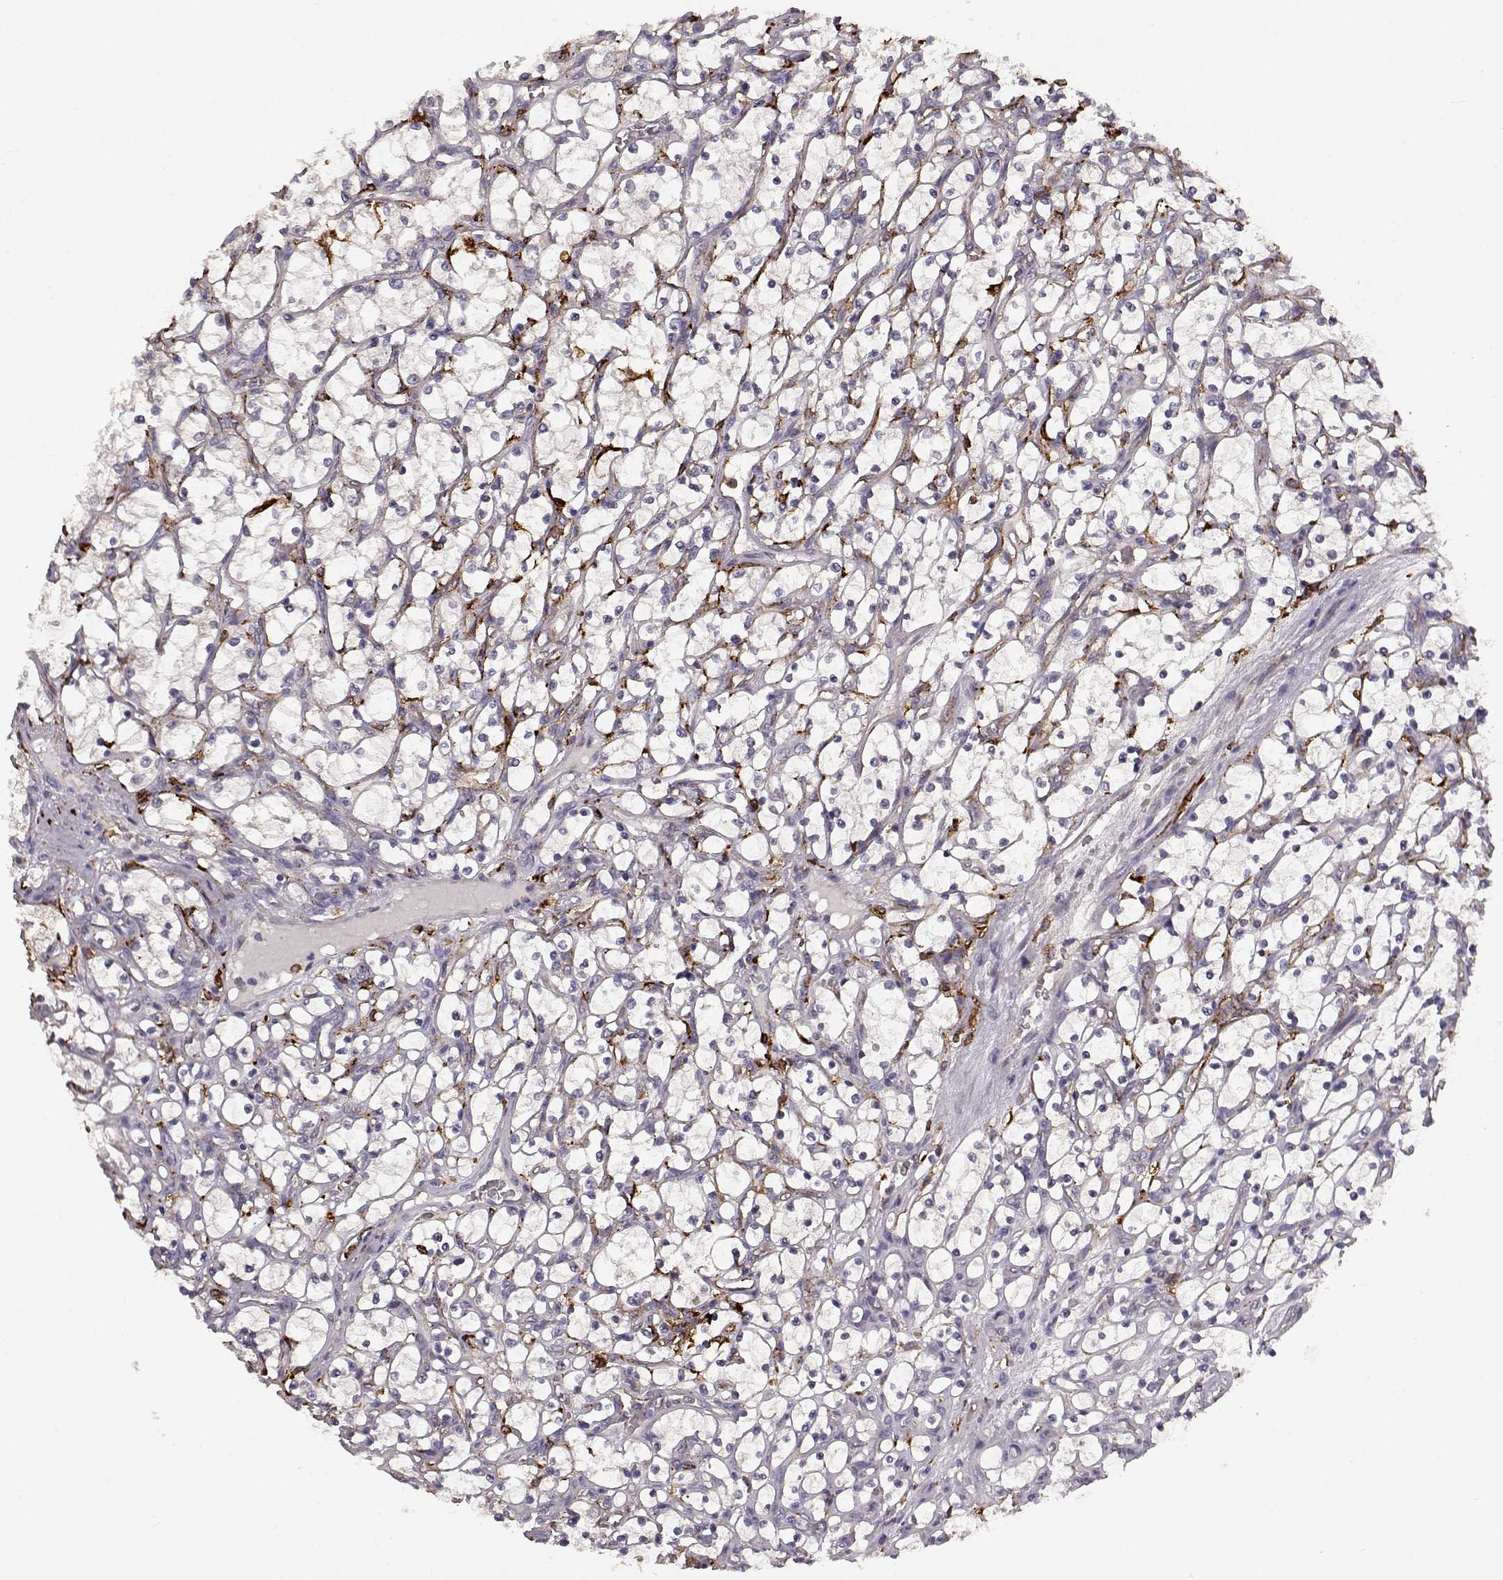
{"staining": {"intensity": "negative", "quantity": "none", "location": "none"}, "tissue": "renal cancer", "cell_type": "Tumor cells", "image_type": "cancer", "snomed": [{"axis": "morphology", "description": "Adenocarcinoma, NOS"}, {"axis": "topography", "description": "Kidney"}], "caption": "A photomicrograph of renal cancer (adenocarcinoma) stained for a protein demonstrates no brown staining in tumor cells.", "gene": "CCNF", "patient": {"sex": "female", "age": 69}}